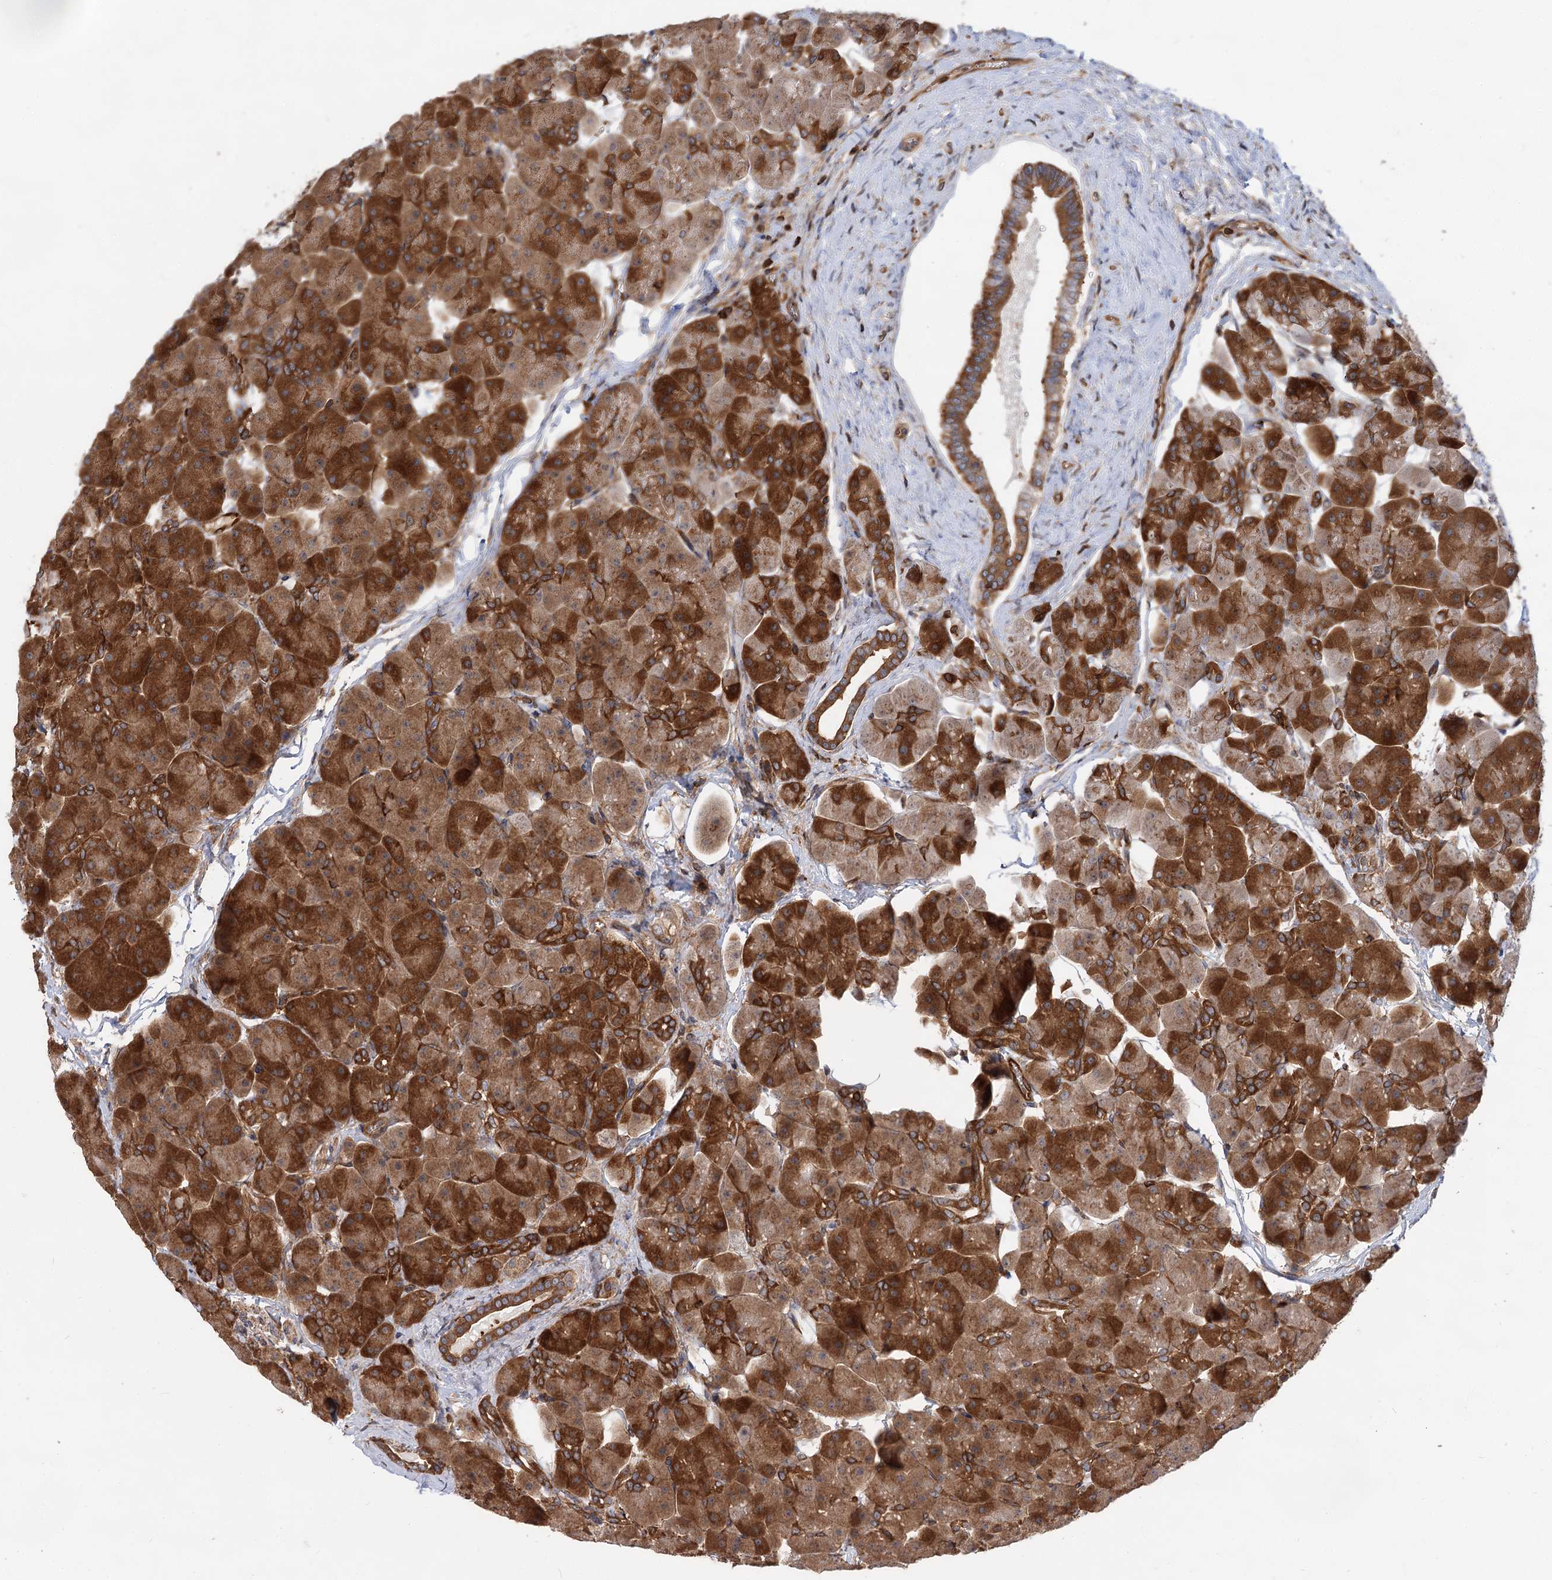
{"staining": {"intensity": "strong", "quantity": ">75%", "location": "cytoplasmic/membranous"}, "tissue": "pancreas", "cell_type": "Exocrine glandular cells", "image_type": "normal", "snomed": [{"axis": "morphology", "description": "Normal tissue, NOS"}, {"axis": "topography", "description": "Pancreas"}], "caption": "The histopathology image displays staining of unremarkable pancreas, revealing strong cytoplasmic/membranous protein staining (brown color) within exocrine glandular cells.", "gene": "PACS1", "patient": {"sex": "male", "age": 66}}